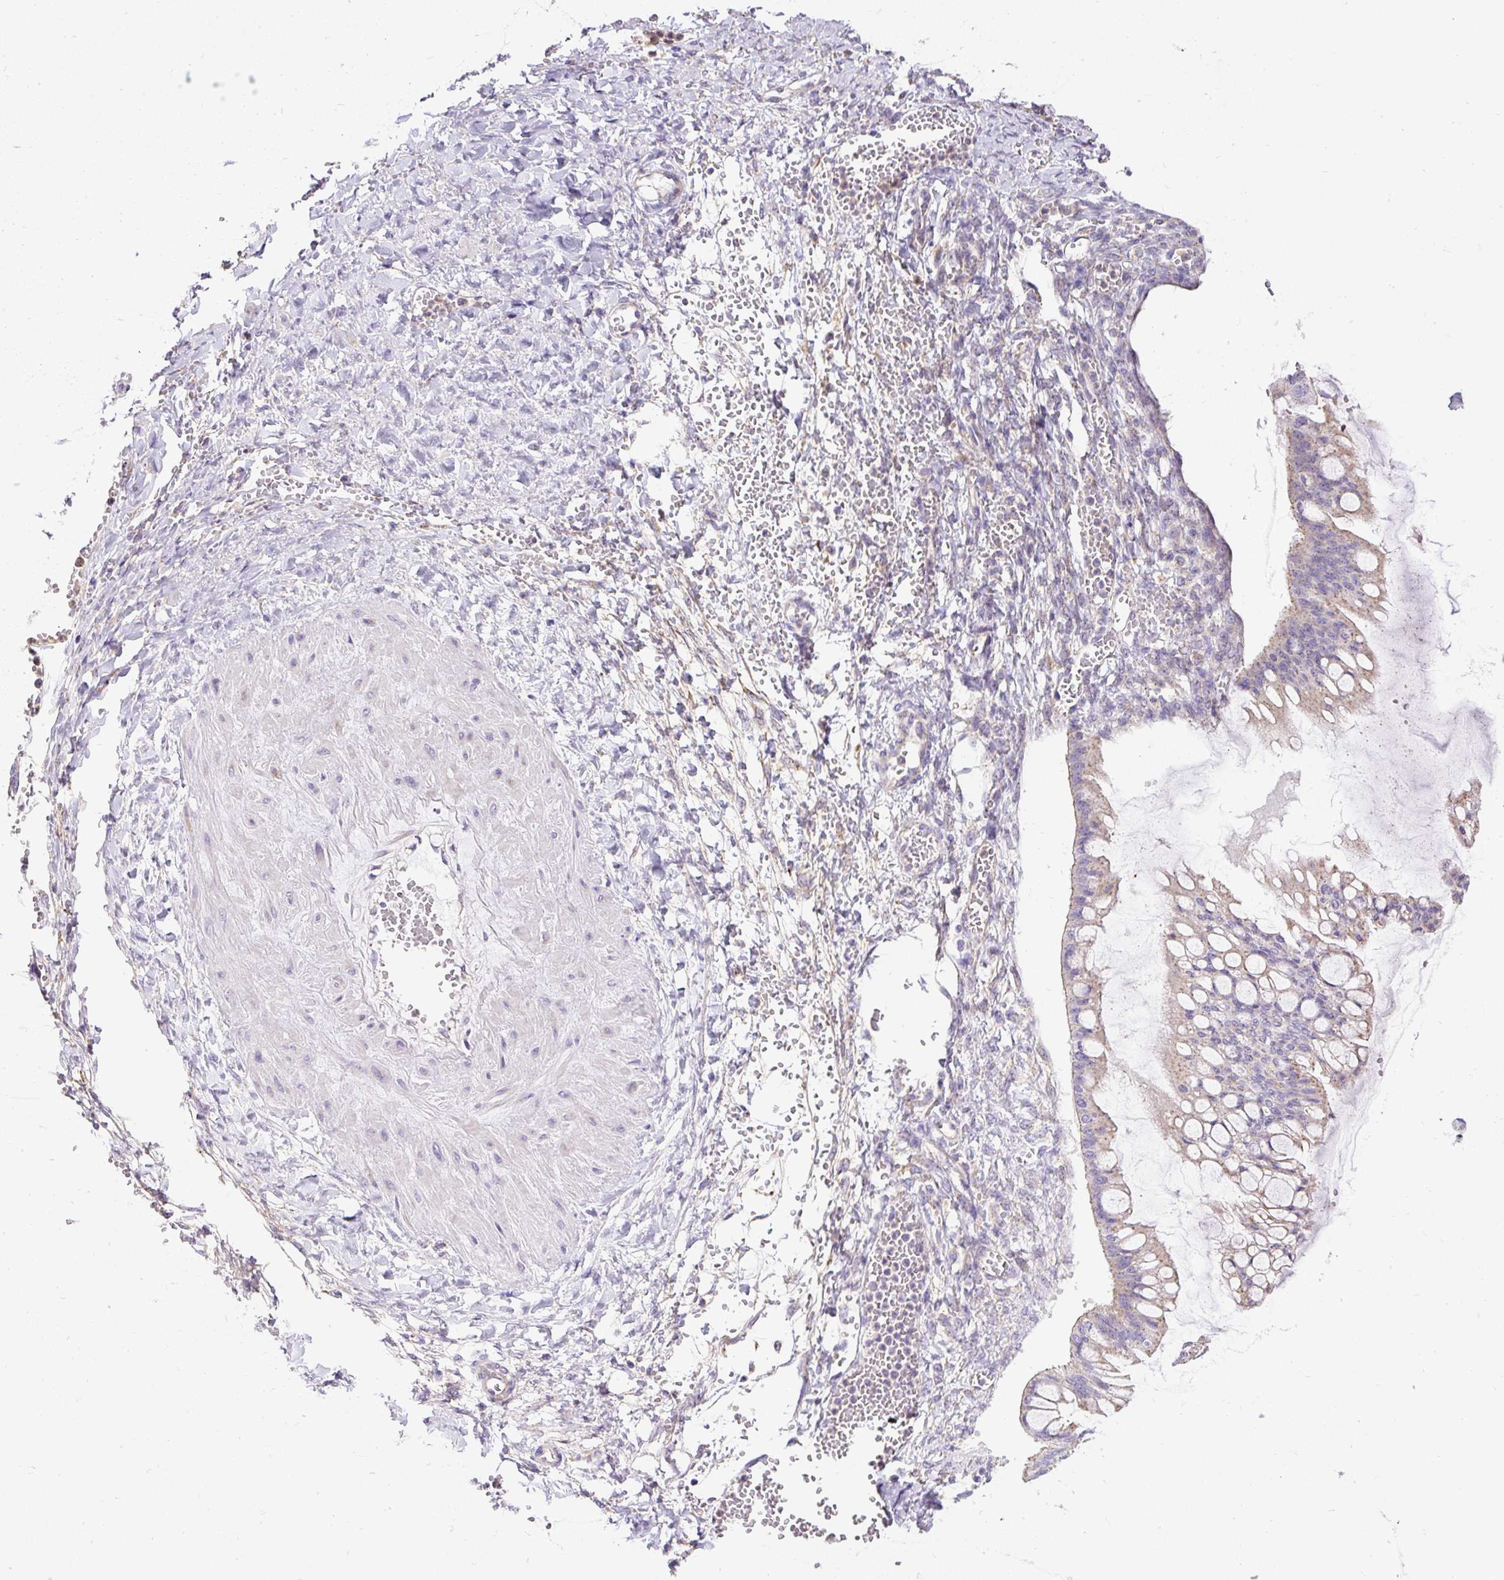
{"staining": {"intensity": "negative", "quantity": "none", "location": "none"}, "tissue": "ovarian cancer", "cell_type": "Tumor cells", "image_type": "cancer", "snomed": [{"axis": "morphology", "description": "Cystadenocarcinoma, mucinous, NOS"}, {"axis": "topography", "description": "Ovary"}], "caption": "Image shows no significant protein positivity in tumor cells of ovarian mucinous cystadenocarcinoma.", "gene": "CFAP47", "patient": {"sex": "female", "age": 73}}